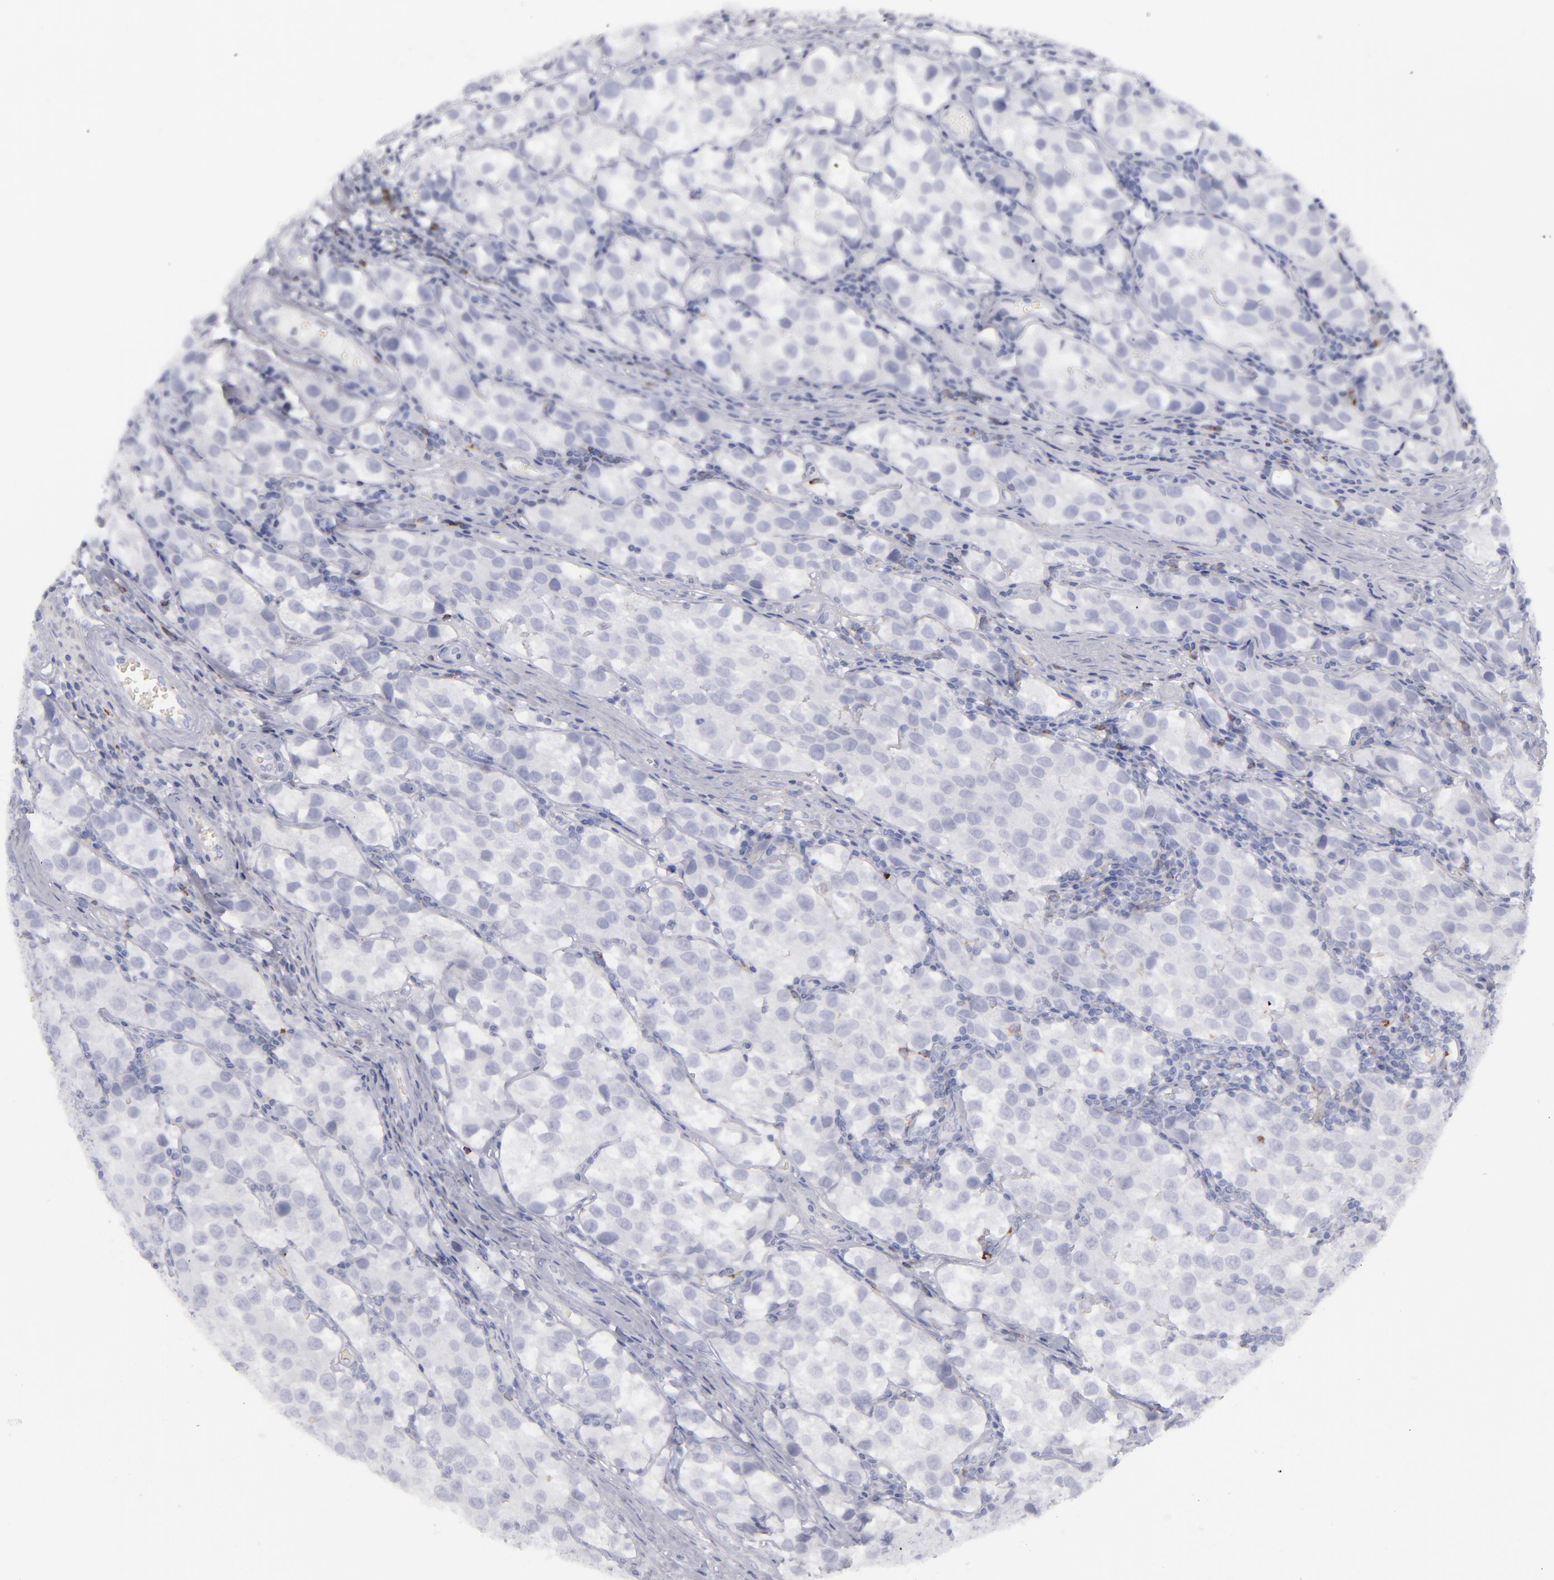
{"staining": {"intensity": "negative", "quantity": "none", "location": "none"}, "tissue": "testis cancer", "cell_type": "Tumor cells", "image_type": "cancer", "snomed": [{"axis": "morphology", "description": "Seminoma, NOS"}, {"axis": "topography", "description": "Testis"}], "caption": "A high-resolution photomicrograph shows IHC staining of seminoma (testis), which shows no significant positivity in tumor cells. (DAB IHC with hematoxylin counter stain).", "gene": "CD22", "patient": {"sex": "male", "age": 39}}